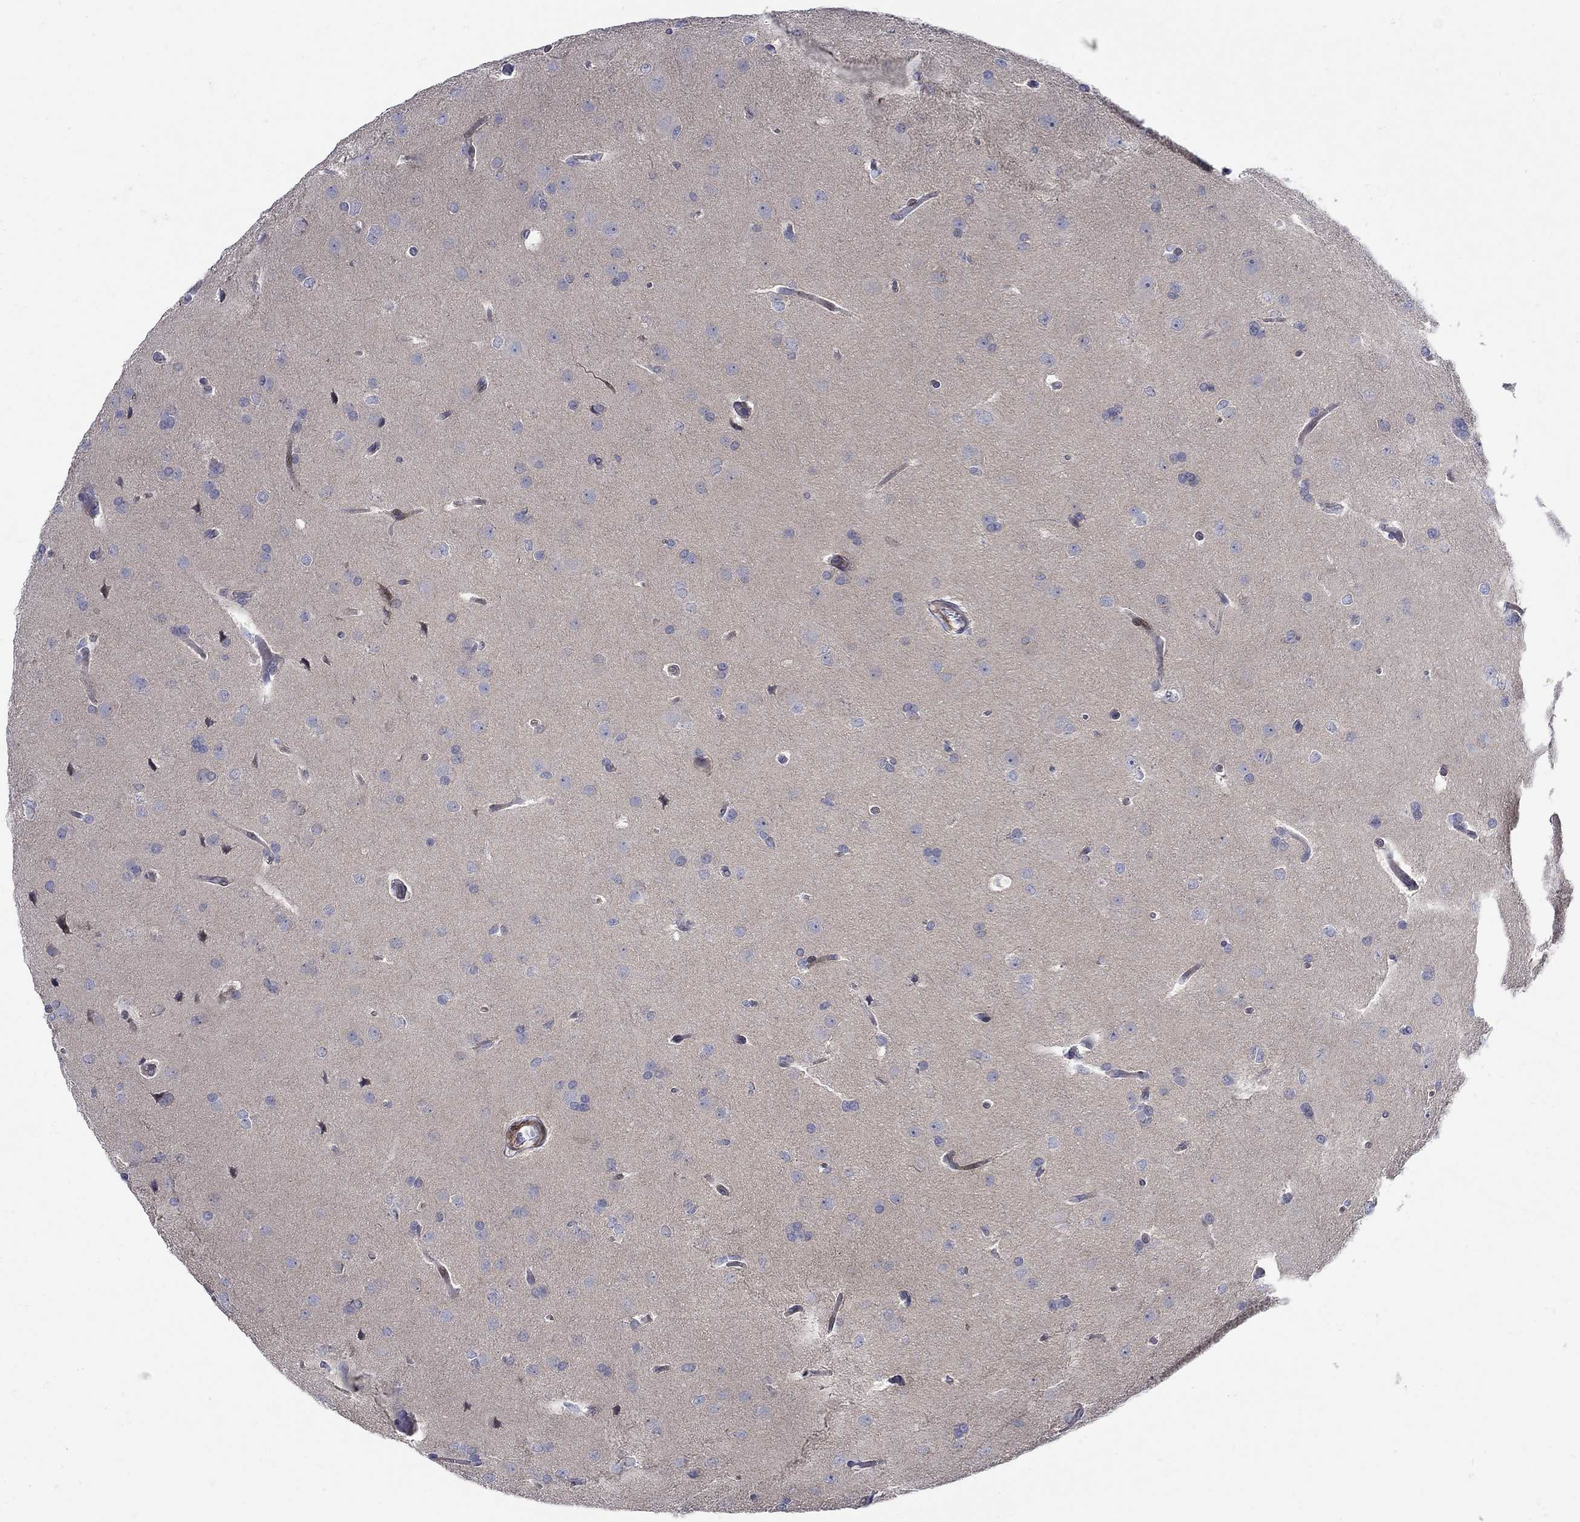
{"staining": {"intensity": "negative", "quantity": "none", "location": "none"}, "tissue": "glioma", "cell_type": "Tumor cells", "image_type": "cancer", "snomed": [{"axis": "morphology", "description": "Glioma, malignant, Low grade"}, {"axis": "topography", "description": "Brain"}], "caption": "Malignant glioma (low-grade) was stained to show a protein in brown. There is no significant staining in tumor cells.", "gene": "SCN7A", "patient": {"sex": "female", "age": 32}}